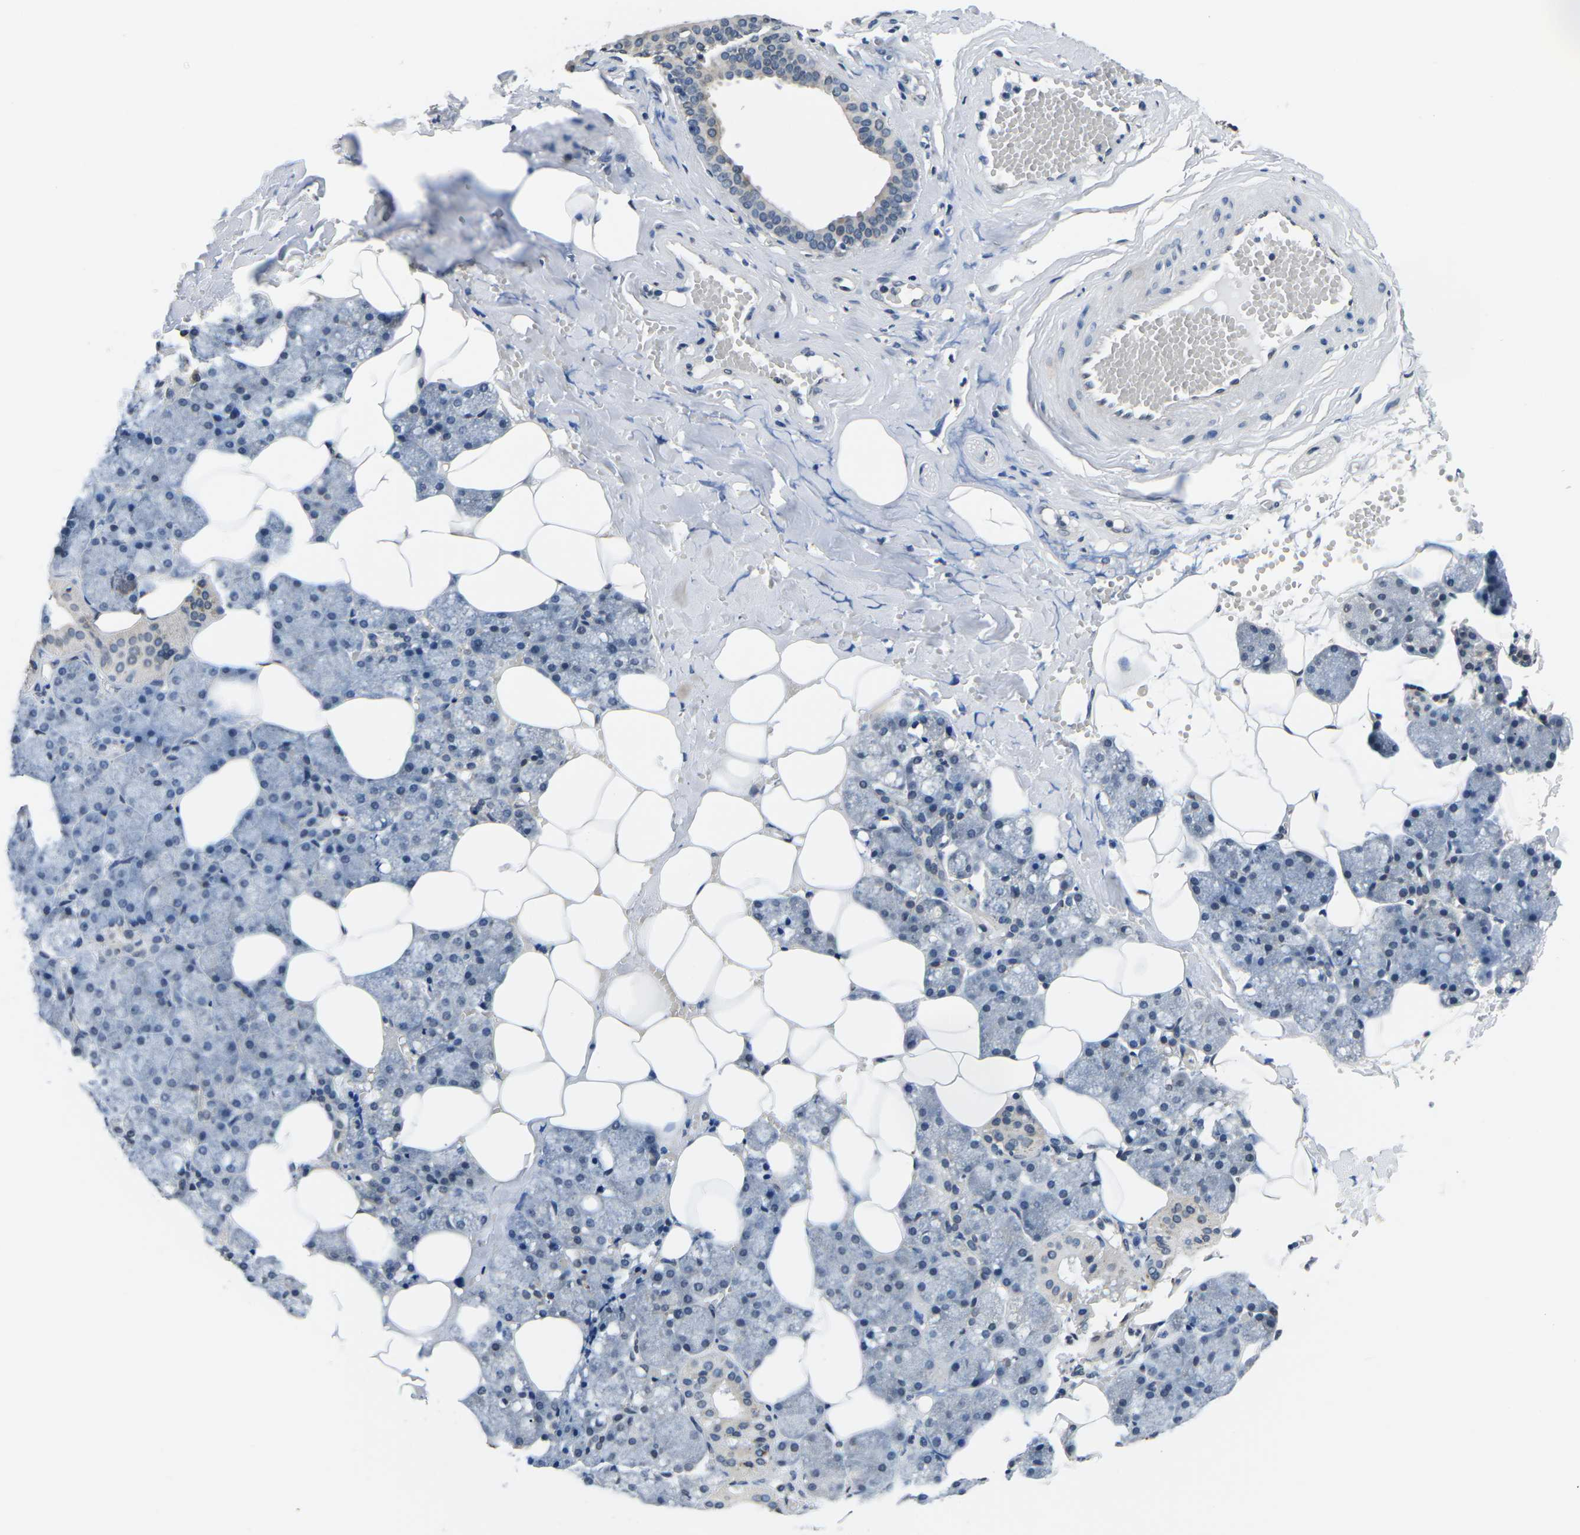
{"staining": {"intensity": "moderate", "quantity": "<25%", "location": "cytoplasmic/membranous"}, "tissue": "salivary gland", "cell_type": "Glandular cells", "image_type": "normal", "snomed": [{"axis": "morphology", "description": "Normal tissue, NOS"}, {"axis": "topography", "description": "Salivary gland"}], "caption": "High-power microscopy captured an immunohistochemistry (IHC) image of unremarkable salivary gland, revealing moderate cytoplasmic/membranous positivity in approximately <25% of glandular cells.", "gene": "SNX10", "patient": {"sex": "male", "age": 62}}